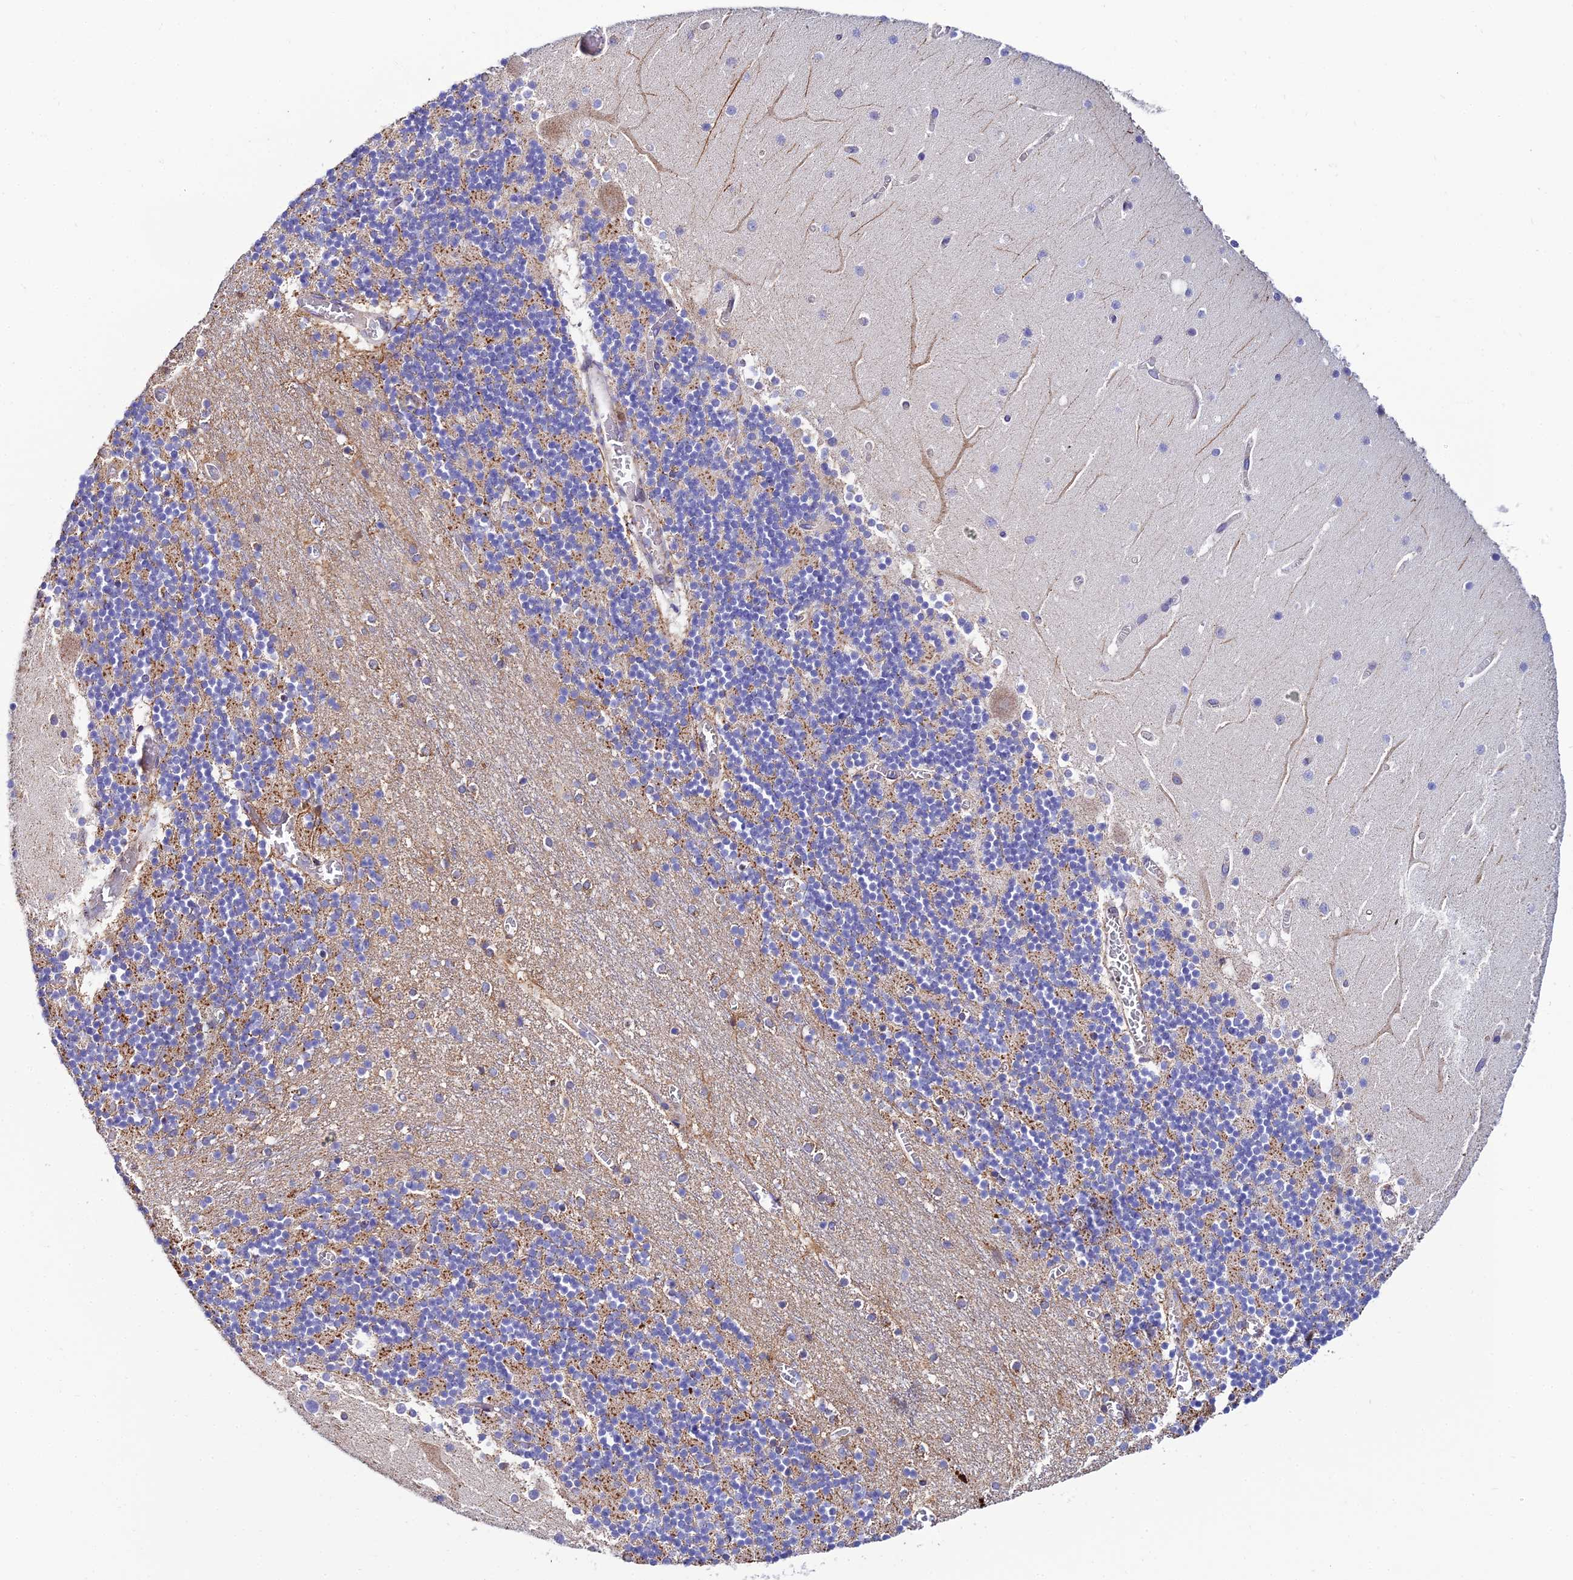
{"staining": {"intensity": "moderate", "quantity": "25%-75%", "location": "cytoplasmic/membranous"}, "tissue": "cerebellum", "cell_type": "Cells in granular layer", "image_type": "normal", "snomed": [{"axis": "morphology", "description": "Normal tissue, NOS"}, {"axis": "topography", "description": "Cerebellum"}], "caption": "A micrograph of cerebellum stained for a protein shows moderate cytoplasmic/membranous brown staining in cells in granular layer.", "gene": "NIPSNAP3A", "patient": {"sex": "female", "age": 28}}